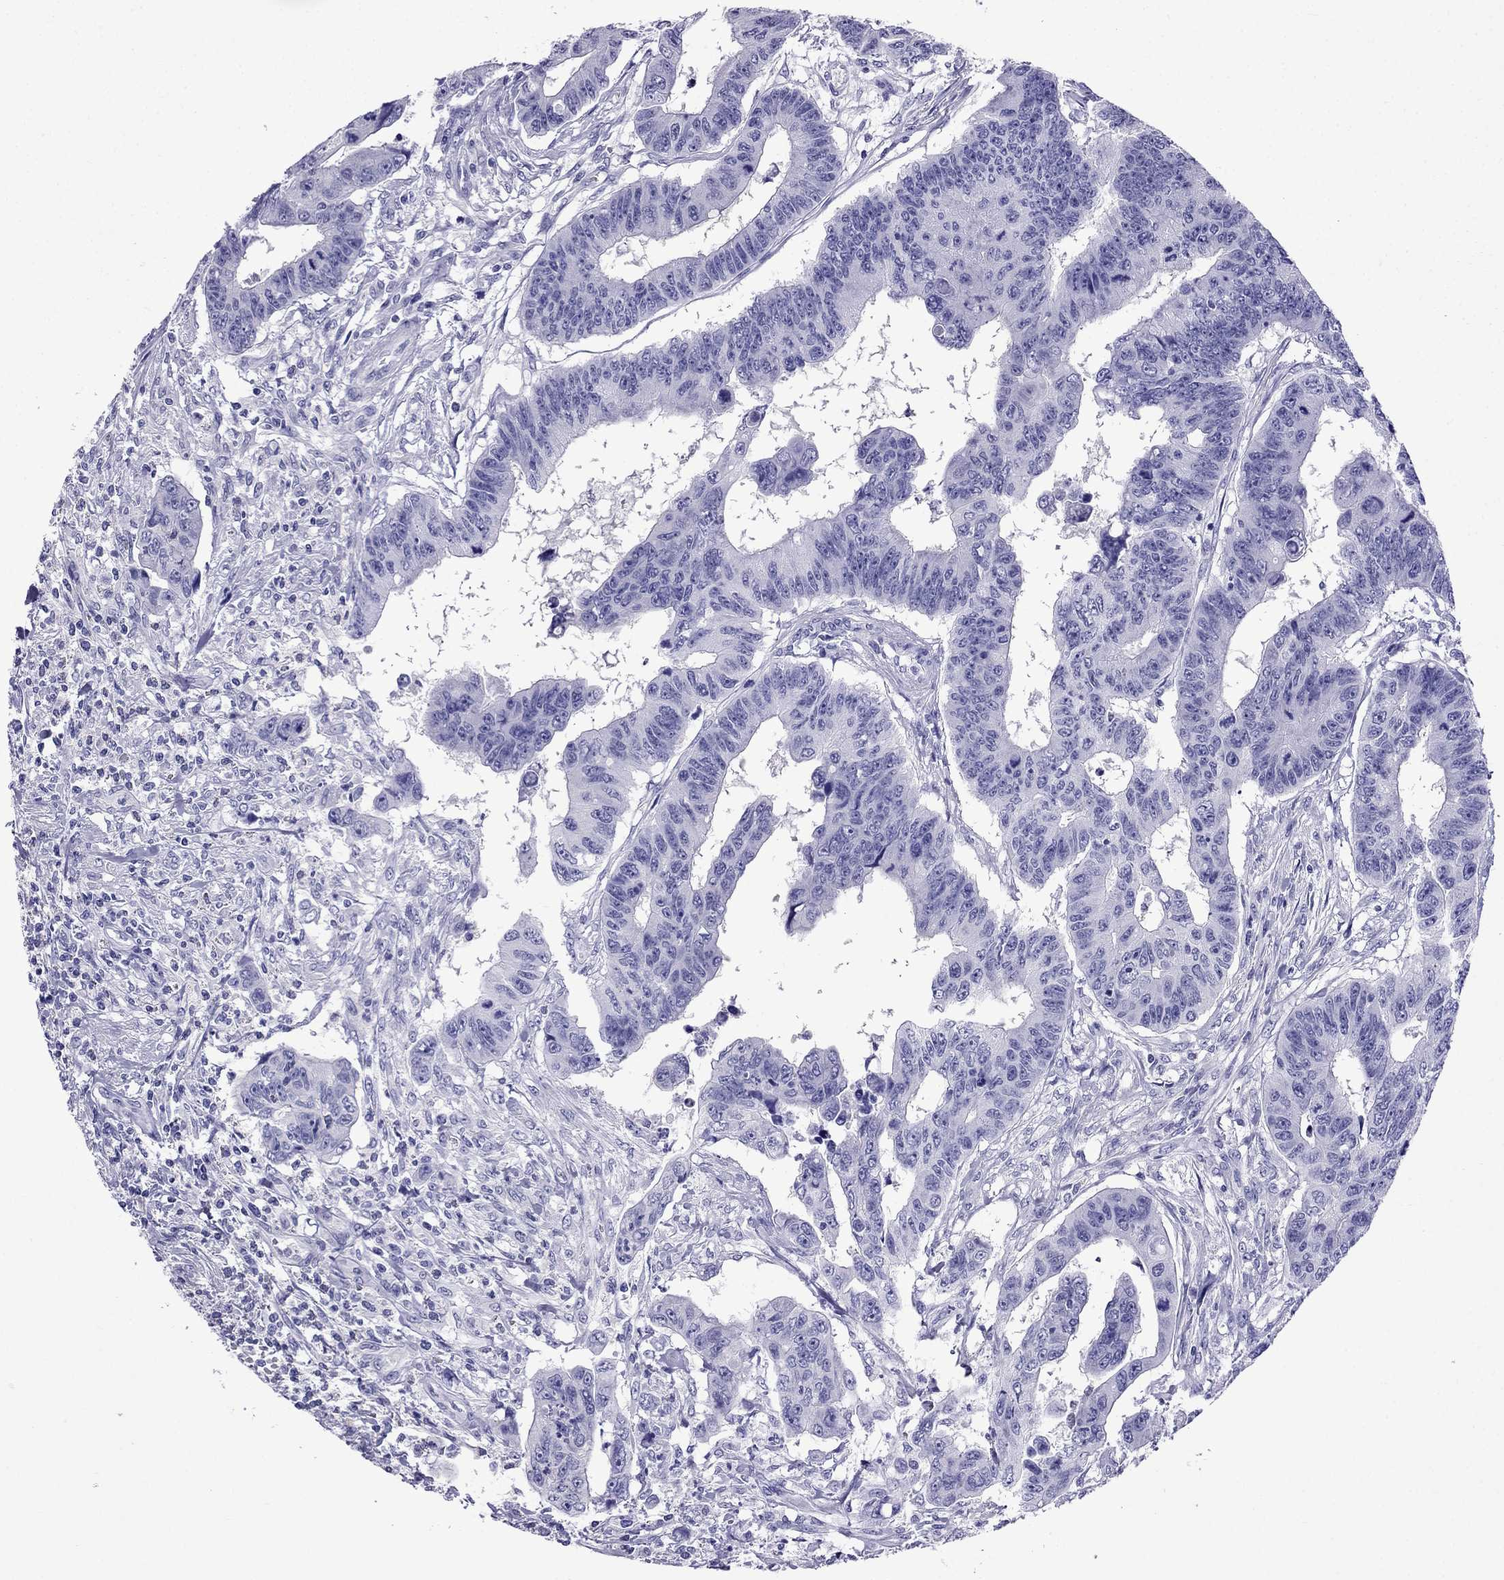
{"staining": {"intensity": "negative", "quantity": "none", "location": "none"}, "tissue": "colorectal cancer", "cell_type": "Tumor cells", "image_type": "cancer", "snomed": [{"axis": "morphology", "description": "Adenocarcinoma, NOS"}, {"axis": "topography", "description": "Rectum"}], "caption": "High magnification brightfield microscopy of colorectal adenocarcinoma stained with DAB (3,3'-diaminobenzidine) (brown) and counterstained with hematoxylin (blue): tumor cells show no significant positivity.", "gene": "ARR3", "patient": {"sex": "female", "age": 85}}